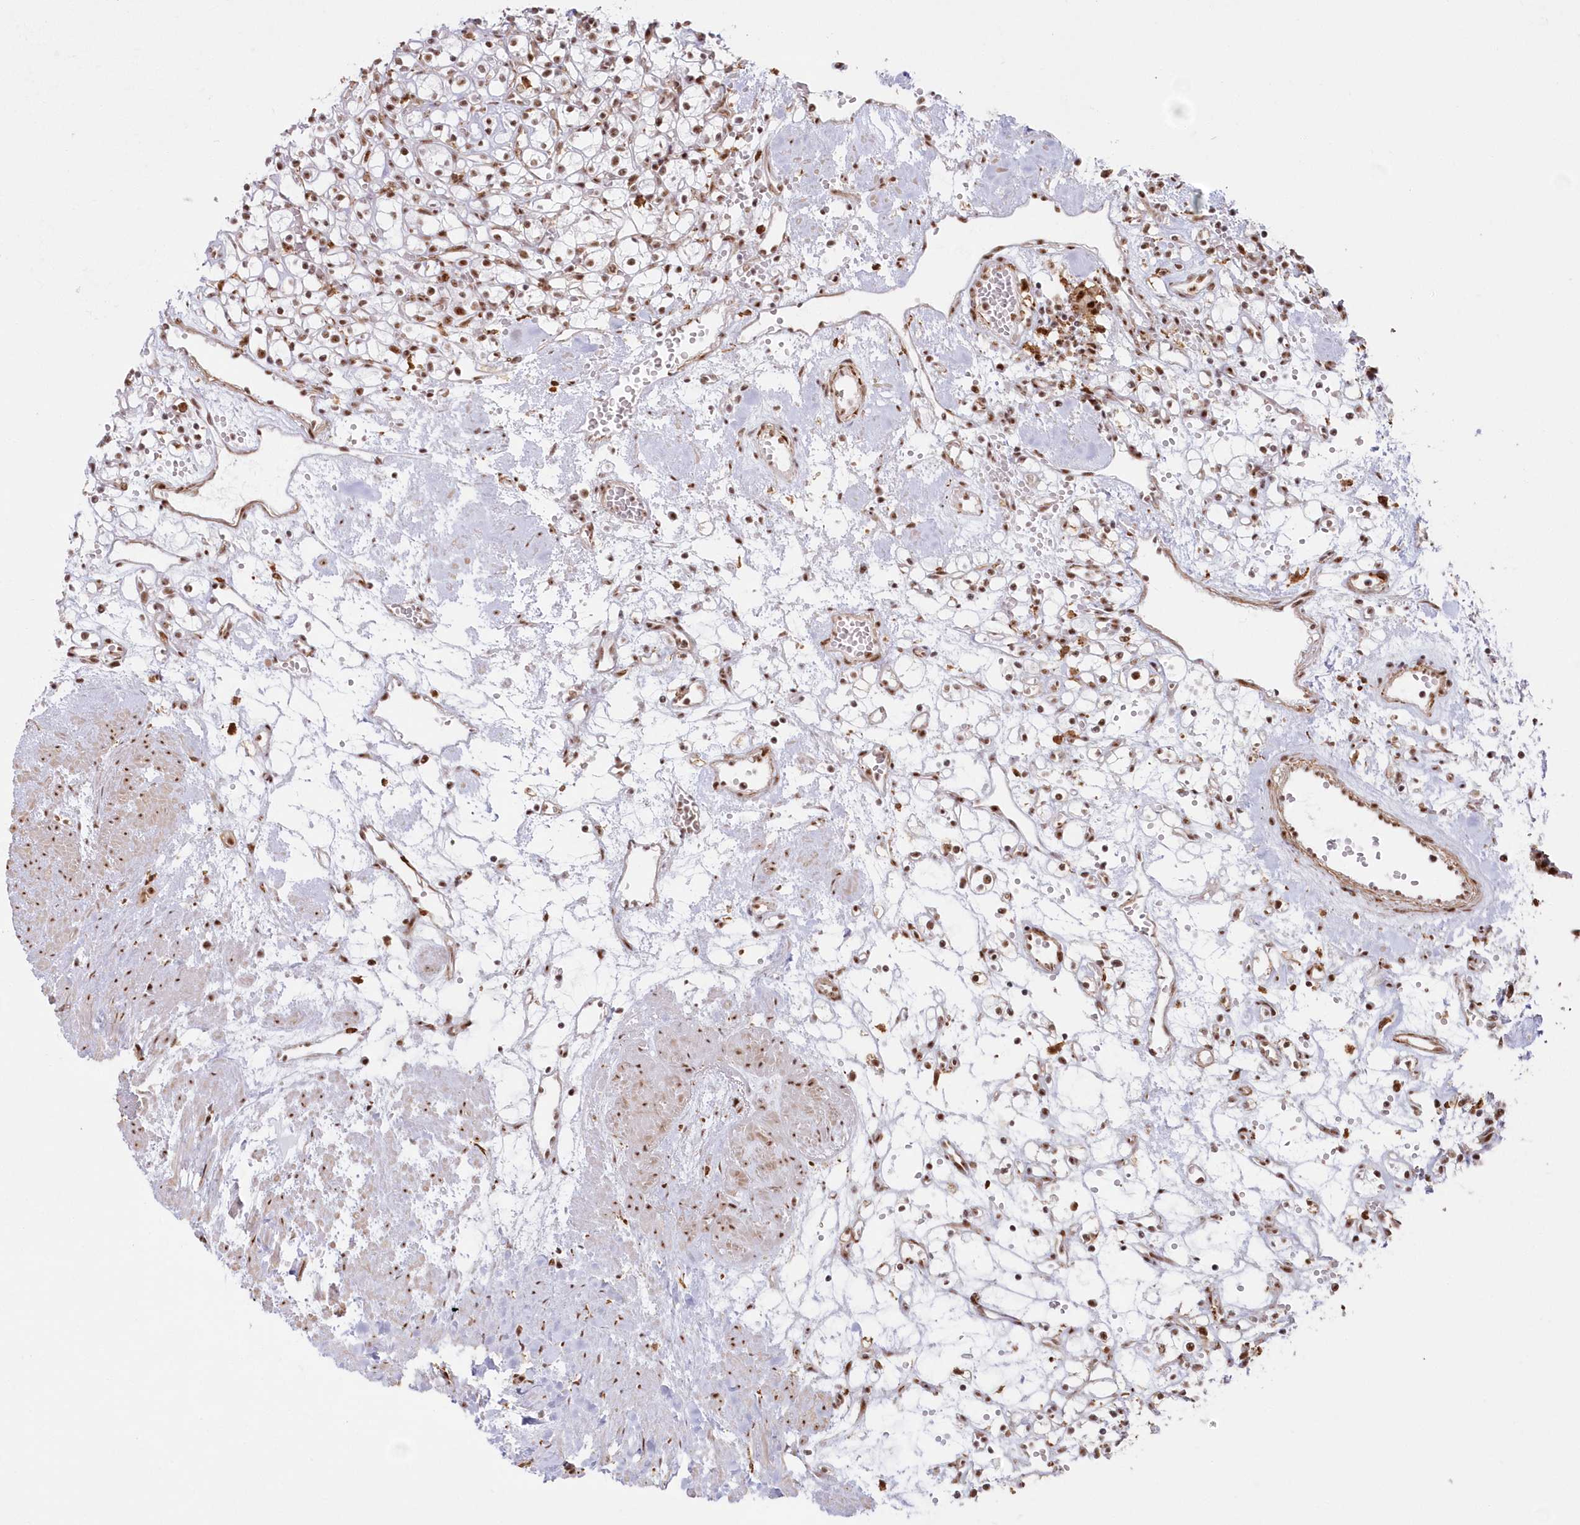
{"staining": {"intensity": "moderate", "quantity": ">75%", "location": "nuclear"}, "tissue": "renal cancer", "cell_type": "Tumor cells", "image_type": "cancer", "snomed": [{"axis": "morphology", "description": "Adenocarcinoma, NOS"}, {"axis": "topography", "description": "Kidney"}], "caption": "Human renal cancer stained with a brown dye shows moderate nuclear positive staining in about >75% of tumor cells.", "gene": "DDX46", "patient": {"sex": "female", "age": 59}}